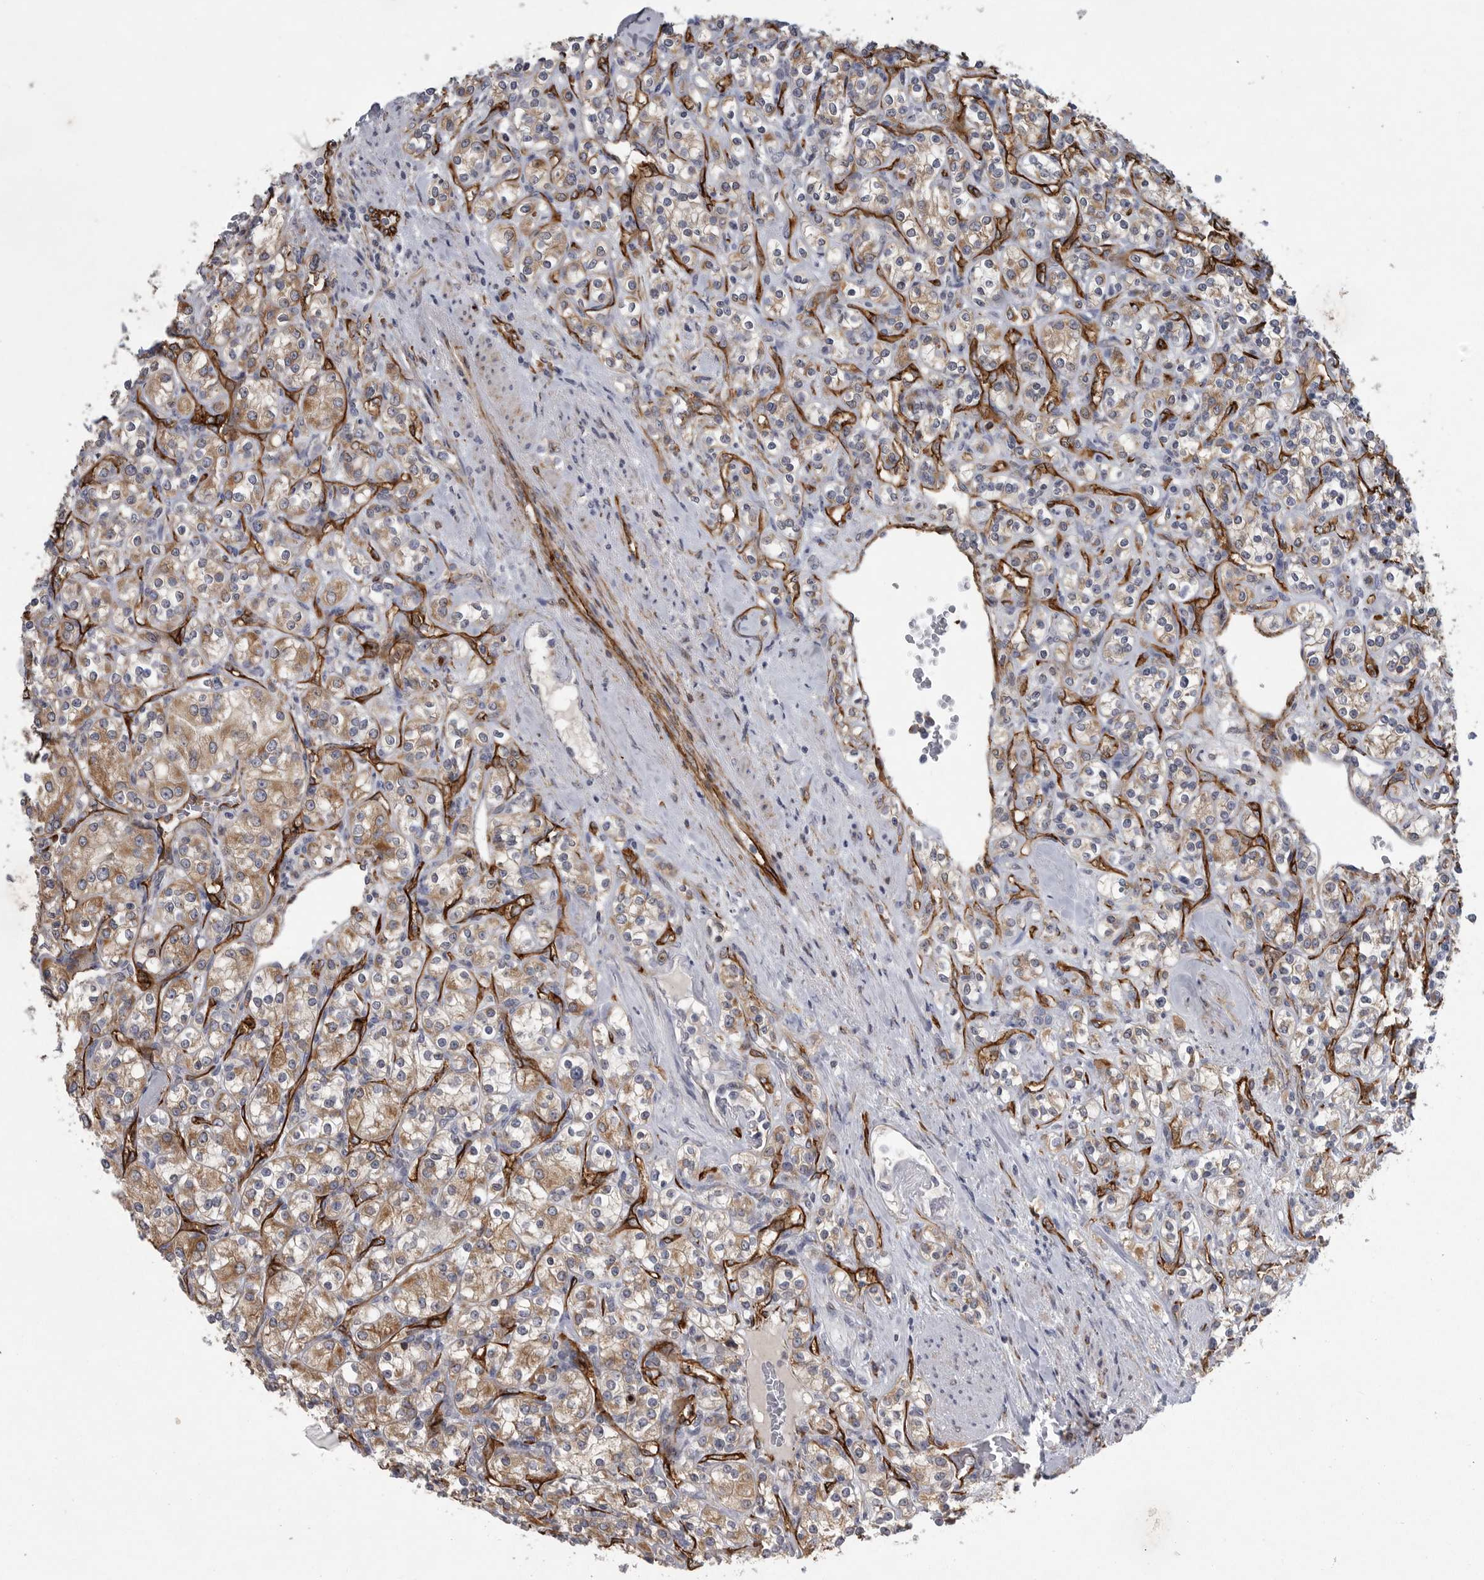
{"staining": {"intensity": "moderate", "quantity": ">75%", "location": "cytoplasmic/membranous"}, "tissue": "renal cancer", "cell_type": "Tumor cells", "image_type": "cancer", "snomed": [{"axis": "morphology", "description": "Adenocarcinoma, NOS"}, {"axis": "topography", "description": "Kidney"}], "caption": "Renal cancer (adenocarcinoma) stained for a protein (brown) demonstrates moderate cytoplasmic/membranous positive expression in approximately >75% of tumor cells.", "gene": "MINPP1", "patient": {"sex": "male", "age": 77}}